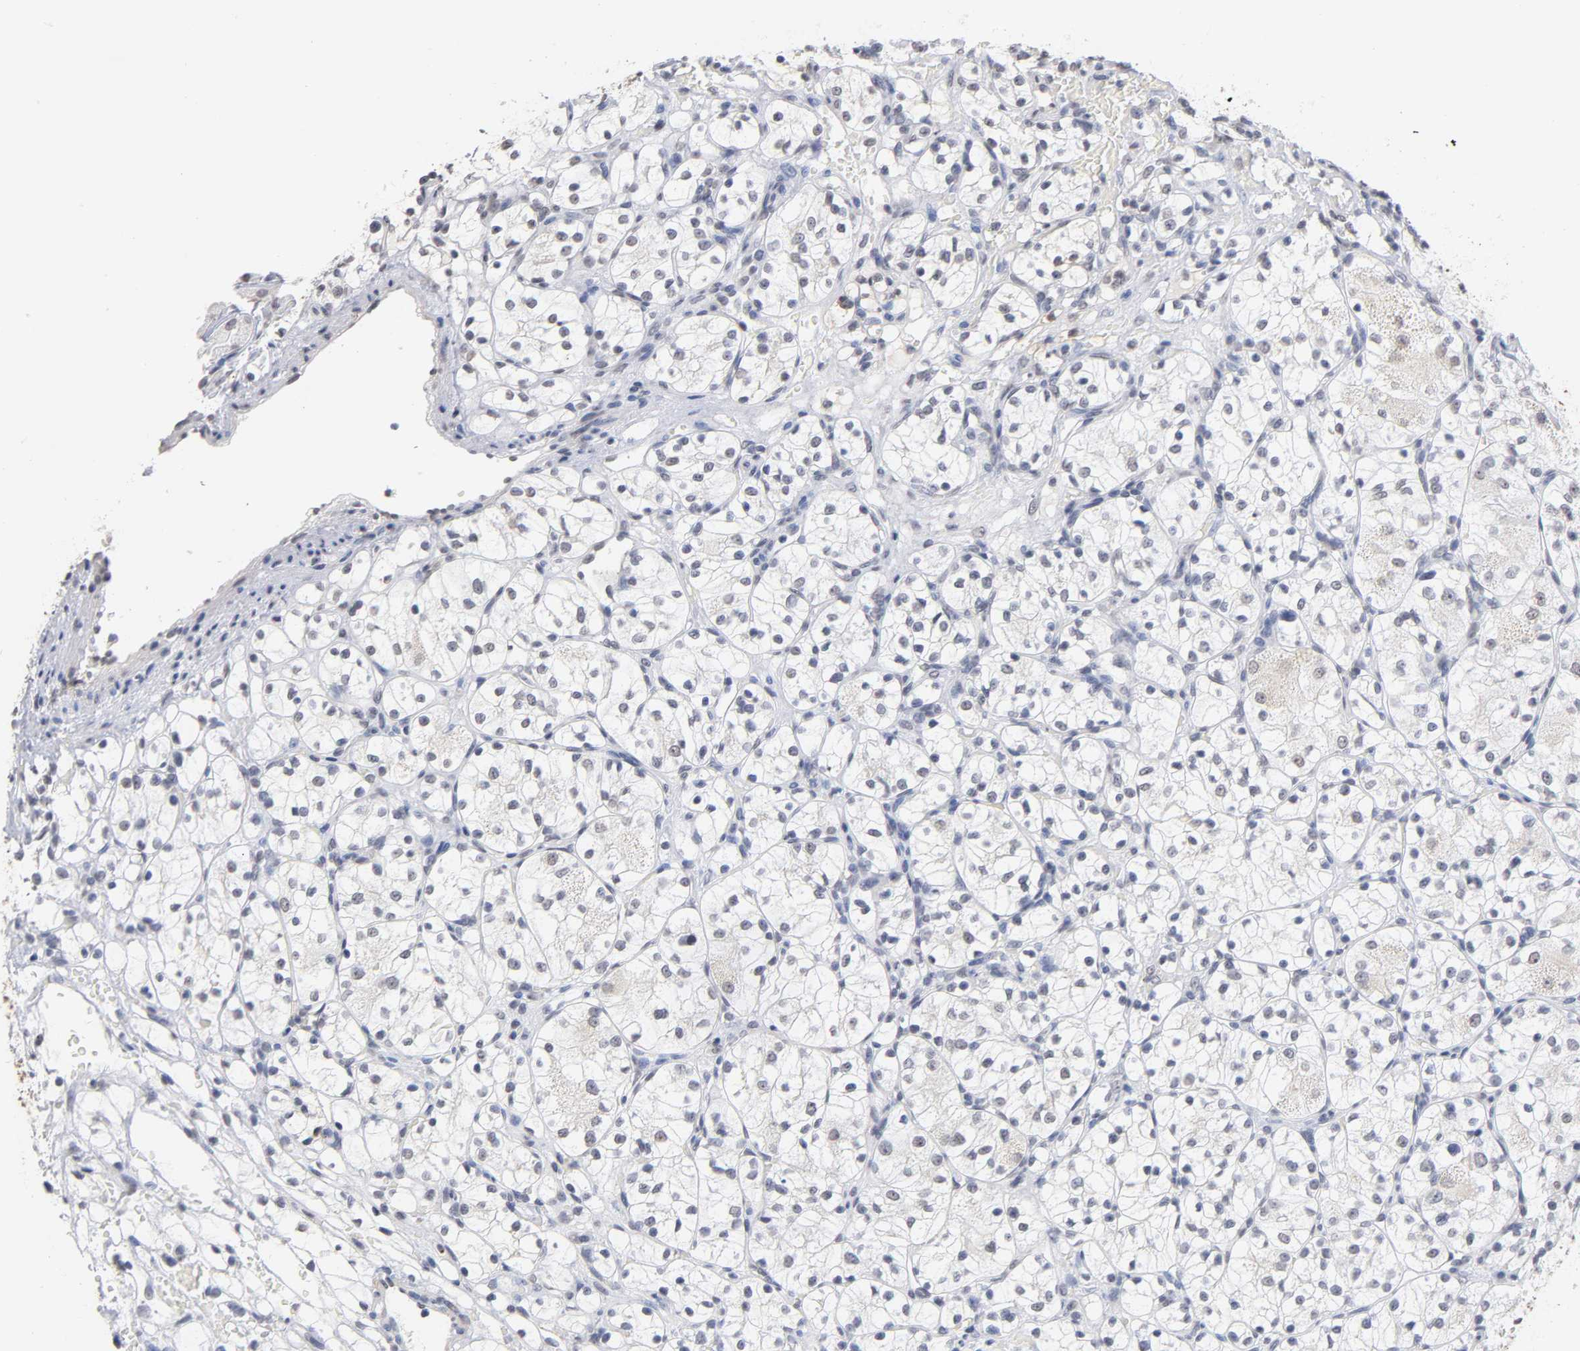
{"staining": {"intensity": "weak", "quantity": "<25%", "location": "cytoplasmic/membranous,nuclear"}, "tissue": "renal cancer", "cell_type": "Tumor cells", "image_type": "cancer", "snomed": [{"axis": "morphology", "description": "Adenocarcinoma, NOS"}, {"axis": "topography", "description": "Kidney"}], "caption": "IHC histopathology image of renal adenocarcinoma stained for a protein (brown), which demonstrates no positivity in tumor cells.", "gene": "CRABP2", "patient": {"sex": "female", "age": 60}}